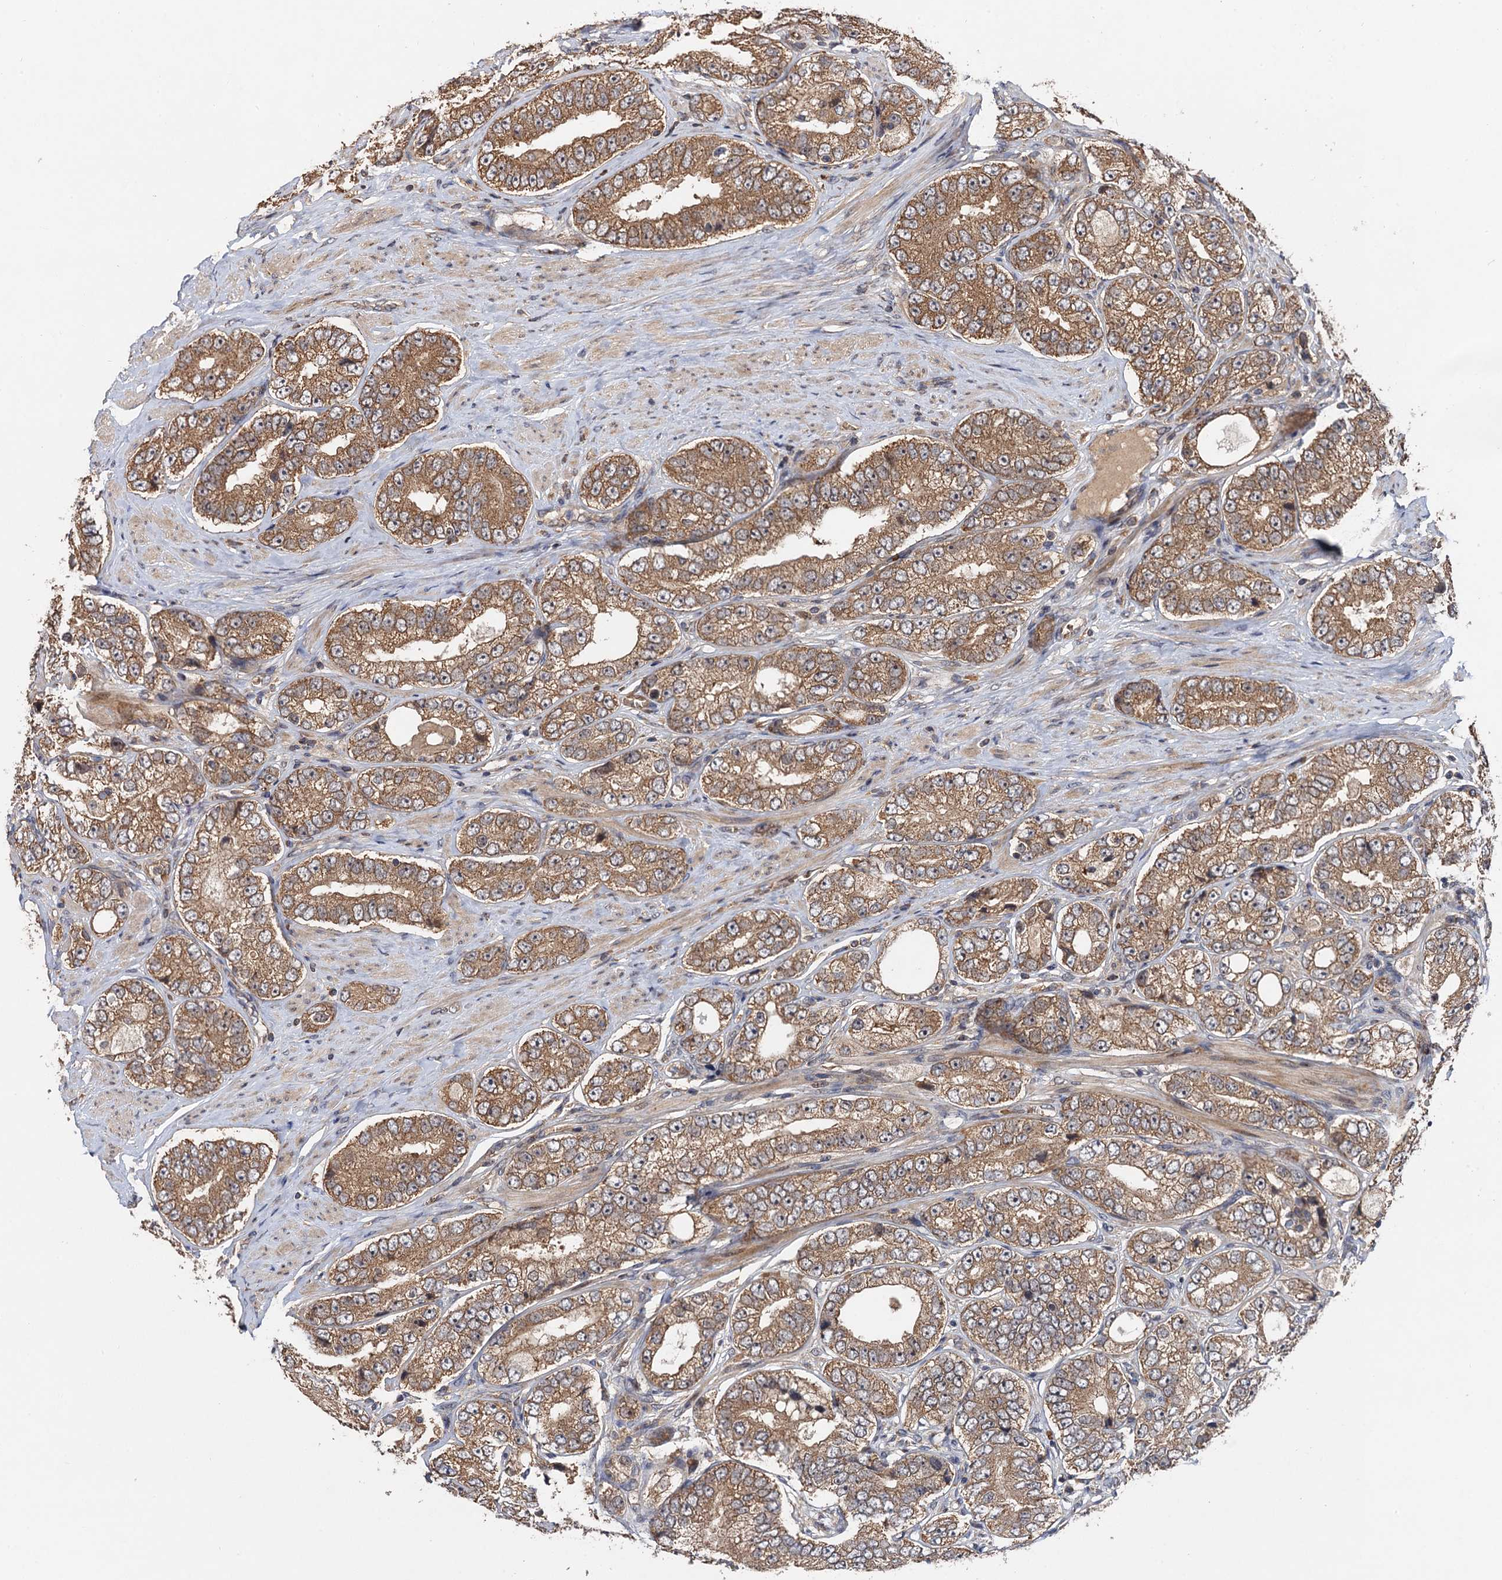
{"staining": {"intensity": "moderate", "quantity": ">75%", "location": "cytoplasmic/membranous"}, "tissue": "prostate cancer", "cell_type": "Tumor cells", "image_type": "cancer", "snomed": [{"axis": "morphology", "description": "Adenocarcinoma, High grade"}, {"axis": "topography", "description": "Prostate"}], "caption": "Prostate cancer tissue reveals moderate cytoplasmic/membranous staining in about >75% of tumor cells (DAB (3,3'-diaminobenzidine) IHC, brown staining for protein, blue staining for nuclei).", "gene": "SNX32", "patient": {"sex": "male", "age": 56}}